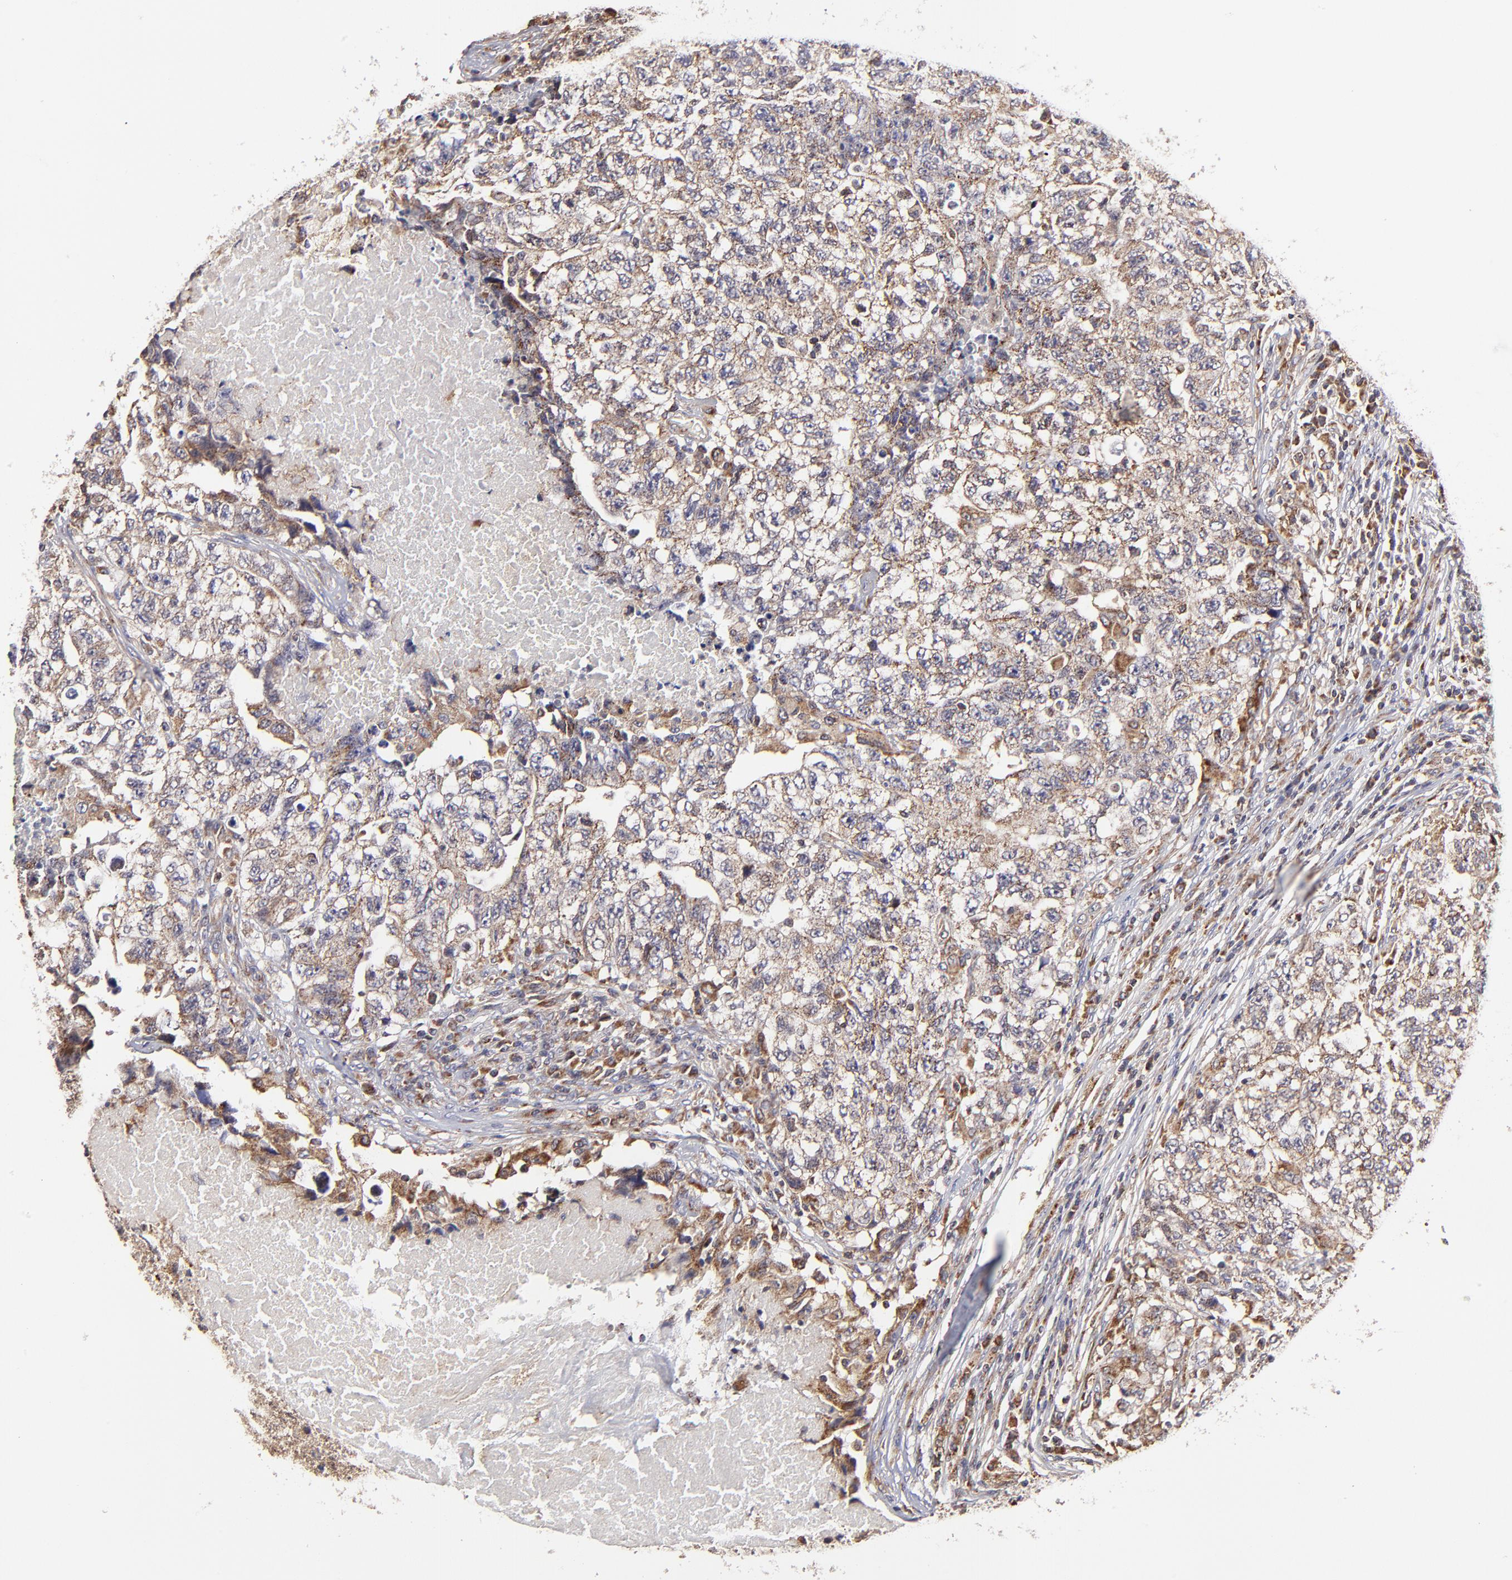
{"staining": {"intensity": "moderate", "quantity": ">75%", "location": "cytoplasmic/membranous"}, "tissue": "testis cancer", "cell_type": "Tumor cells", "image_type": "cancer", "snomed": [{"axis": "morphology", "description": "Carcinoma, Embryonal, NOS"}, {"axis": "topography", "description": "Testis"}], "caption": "Immunohistochemistry photomicrograph of human testis cancer (embryonal carcinoma) stained for a protein (brown), which demonstrates medium levels of moderate cytoplasmic/membranous staining in approximately >75% of tumor cells.", "gene": "MAP2K7", "patient": {"sex": "male", "age": 21}}